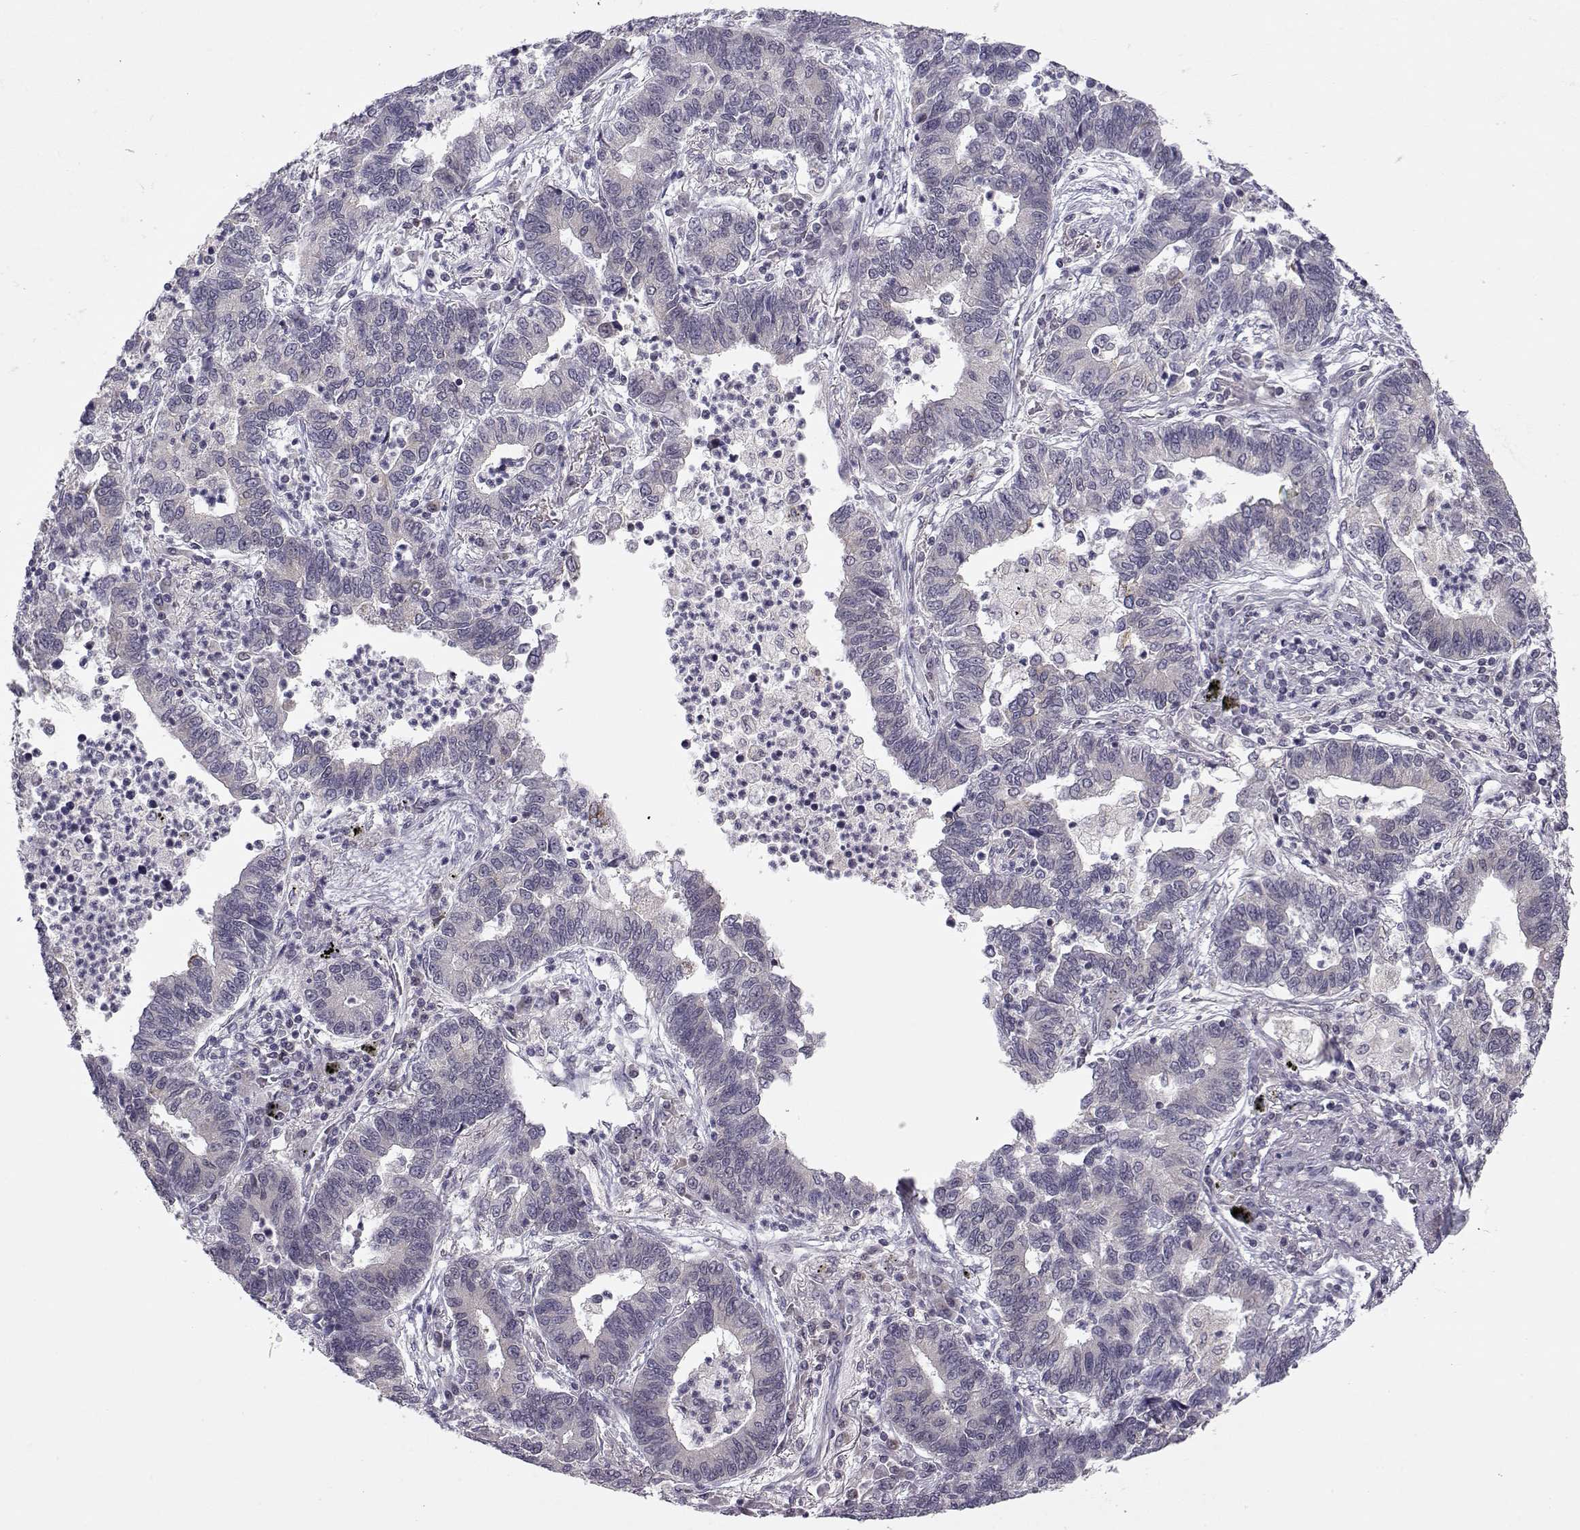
{"staining": {"intensity": "negative", "quantity": "none", "location": "none"}, "tissue": "lung cancer", "cell_type": "Tumor cells", "image_type": "cancer", "snomed": [{"axis": "morphology", "description": "Adenocarcinoma, NOS"}, {"axis": "topography", "description": "Lung"}], "caption": "Immunohistochemistry image of human lung cancer stained for a protein (brown), which demonstrates no expression in tumor cells.", "gene": "KIF13B", "patient": {"sex": "female", "age": 57}}